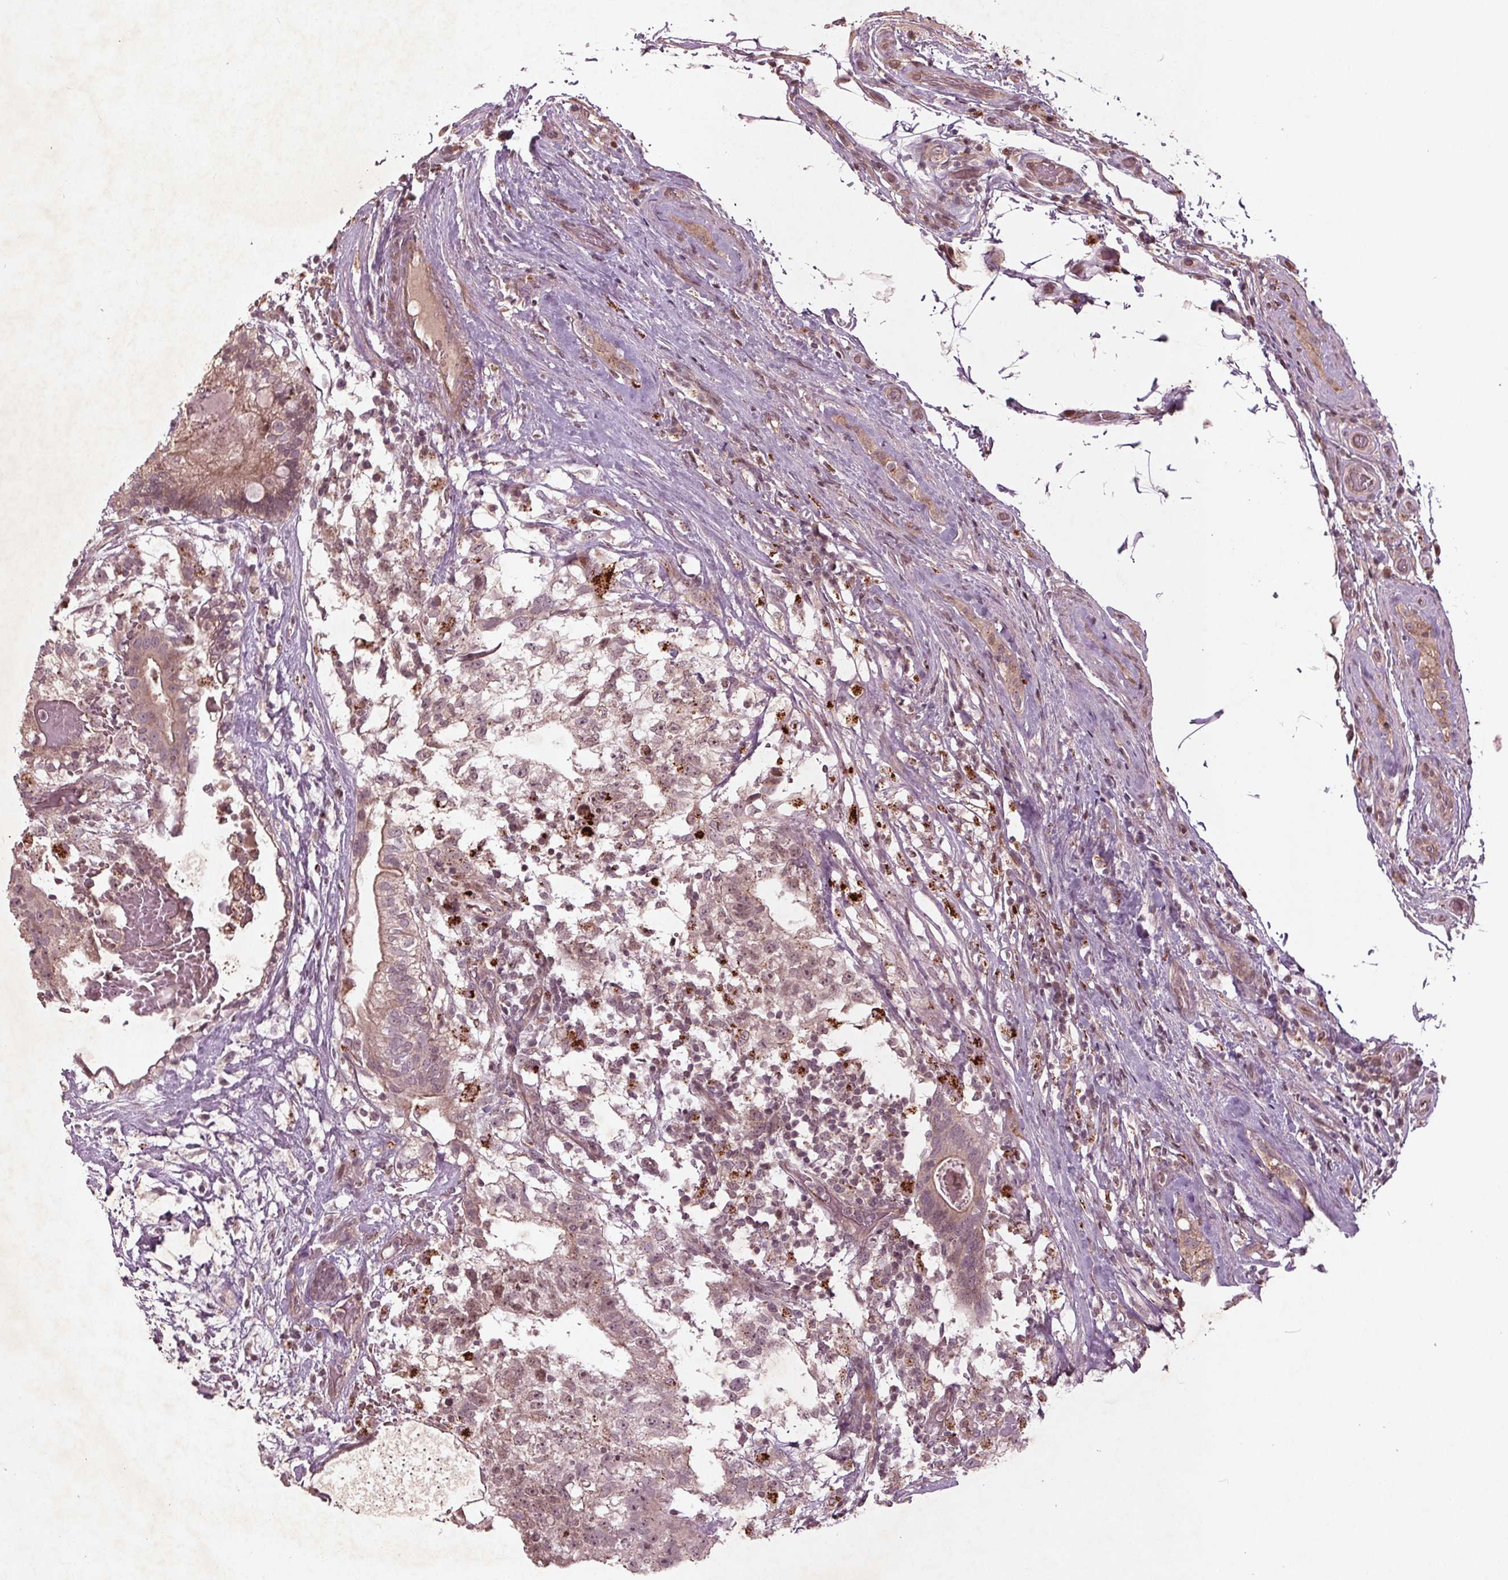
{"staining": {"intensity": "moderate", "quantity": "<25%", "location": "nuclear"}, "tissue": "testis cancer", "cell_type": "Tumor cells", "image_type": "cancer", "snomed": [{"axis": "morphology", "description": "Seminoma, NOS"}, {"axis": "morphology", "description": "Carcinoma, Embryonal, NOS"}, {"axis": "topography", "description": "Testis"}], "caption": "Tumor cells reveal low levels of moderate nuclear positivity in approximately <25% of cells in human testis cancer (seminoma).", "gene": "CDKL4", "patient": {"sex": "male", "age": 41}}